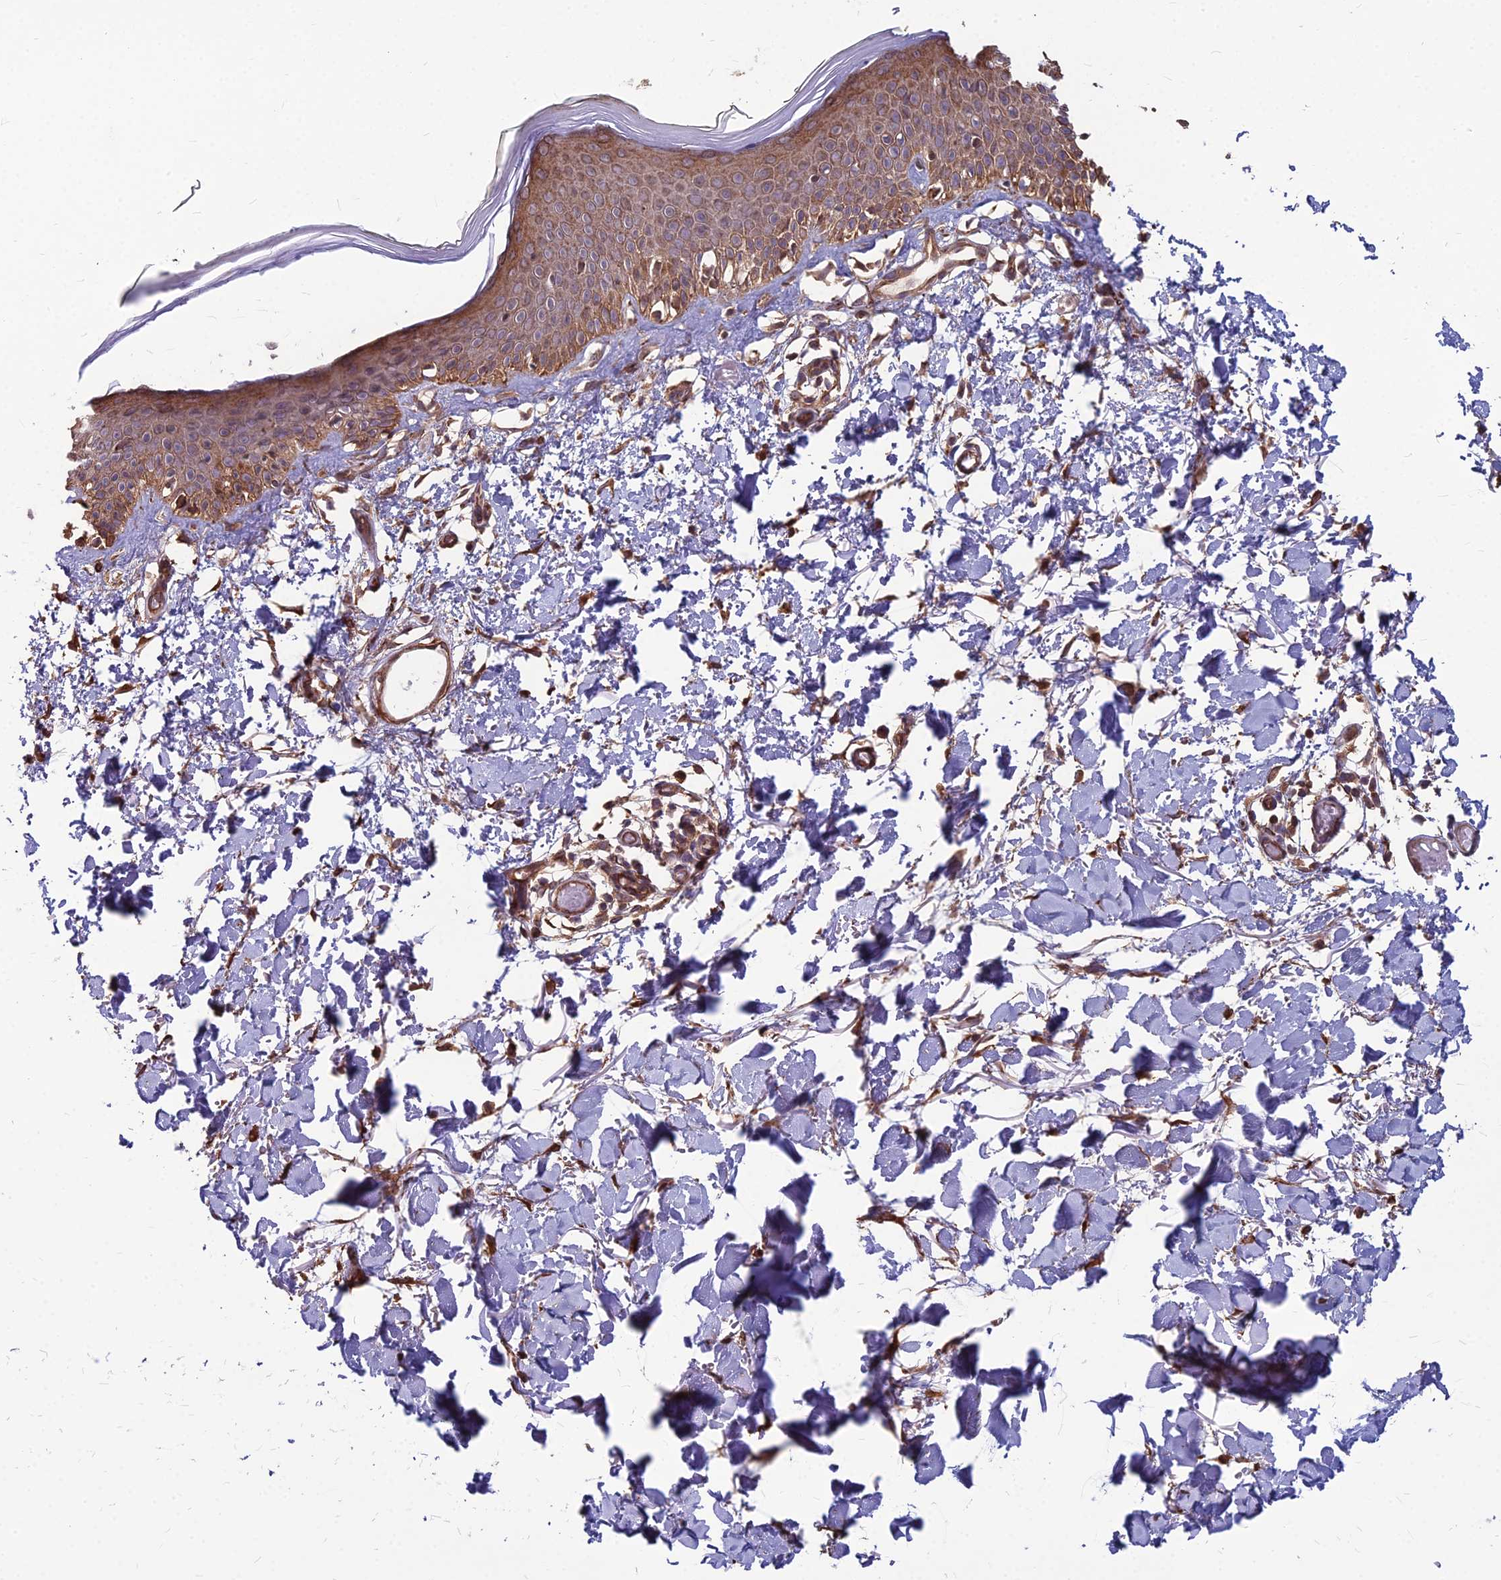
{"staining": {"intensity": "moderate", "quantity": ">75%", "location": "cytoplasmic/membranous"}, "tissue": "skin", "cell_type": "Fibroblasts", "image_type": "normal", "snomed": [{"axis": "morphology", "description": "Normal tissue, NOS"}, {"axis": "topography", "description": "Skin"}], "caption": "The immunohistochemical stain highlights moderate cytoplasmic/membranous positivity in fibroblasts of unremarkable skin.", "gene": "LSM6", "patient": {"sex": "male", "age": 62}}